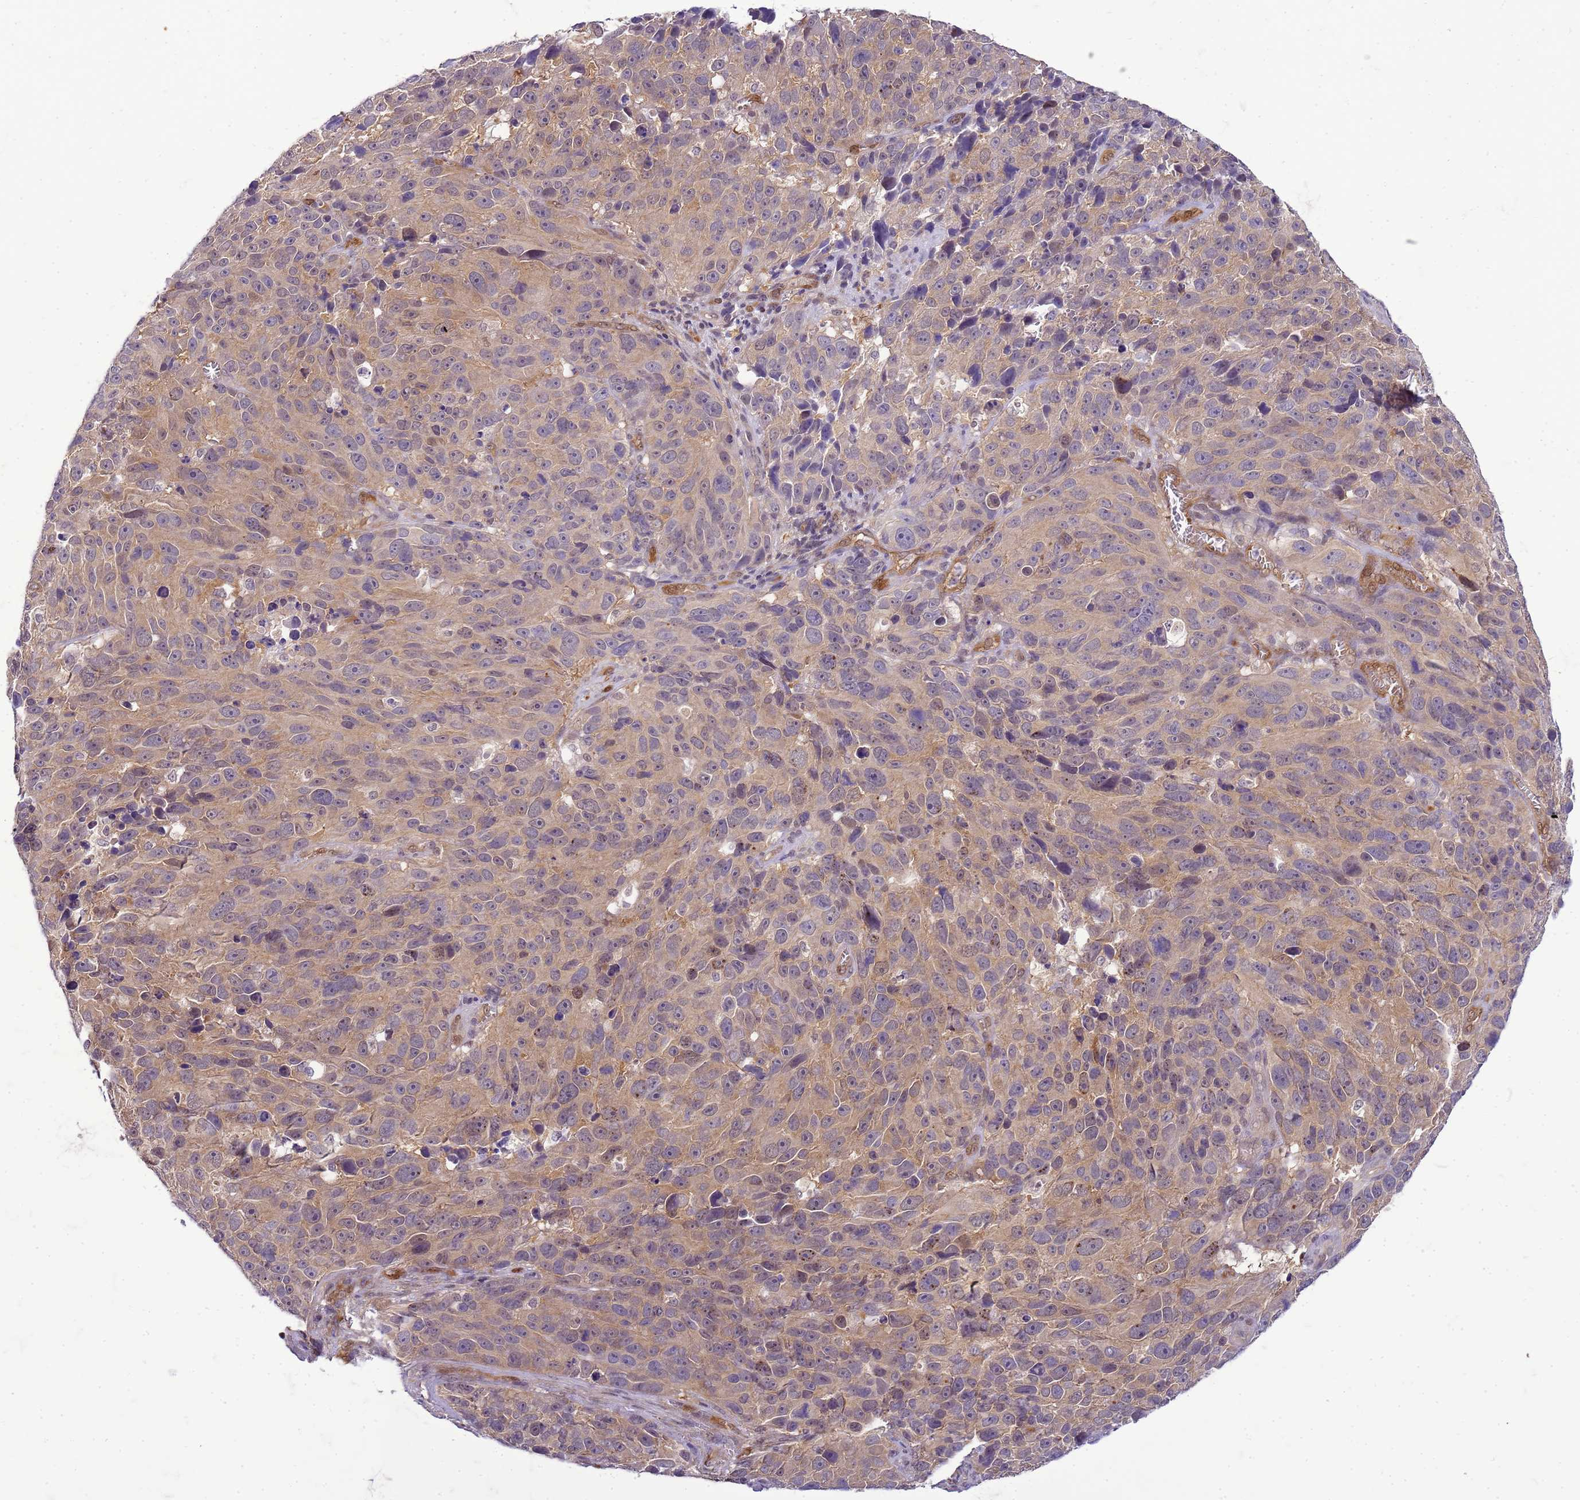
{"staining": {"intensity": "weak", "quantity": ">75%", "location": "cytoplasmic/membranous"}, "tissue": "melanoma", "cell_type": "Tumor cells", "image_type": "cancer", "snomed": [{"axis": "morphology", "description": "Malignant melanoma, NOS"}, {"axis": "topography", "description": "Skin"}], "caption": "Protein analysis of melanoma tissue demonstrates weak cytoplasmic/membranous expression in about >75% of tumor cells. The protein is stained brown, and the nuclei are stained in blue (DAB IHC with brightfield microscopy, high magnification).", "gene": "DDI2", "patient": {"sex": "male", "age": 84}}